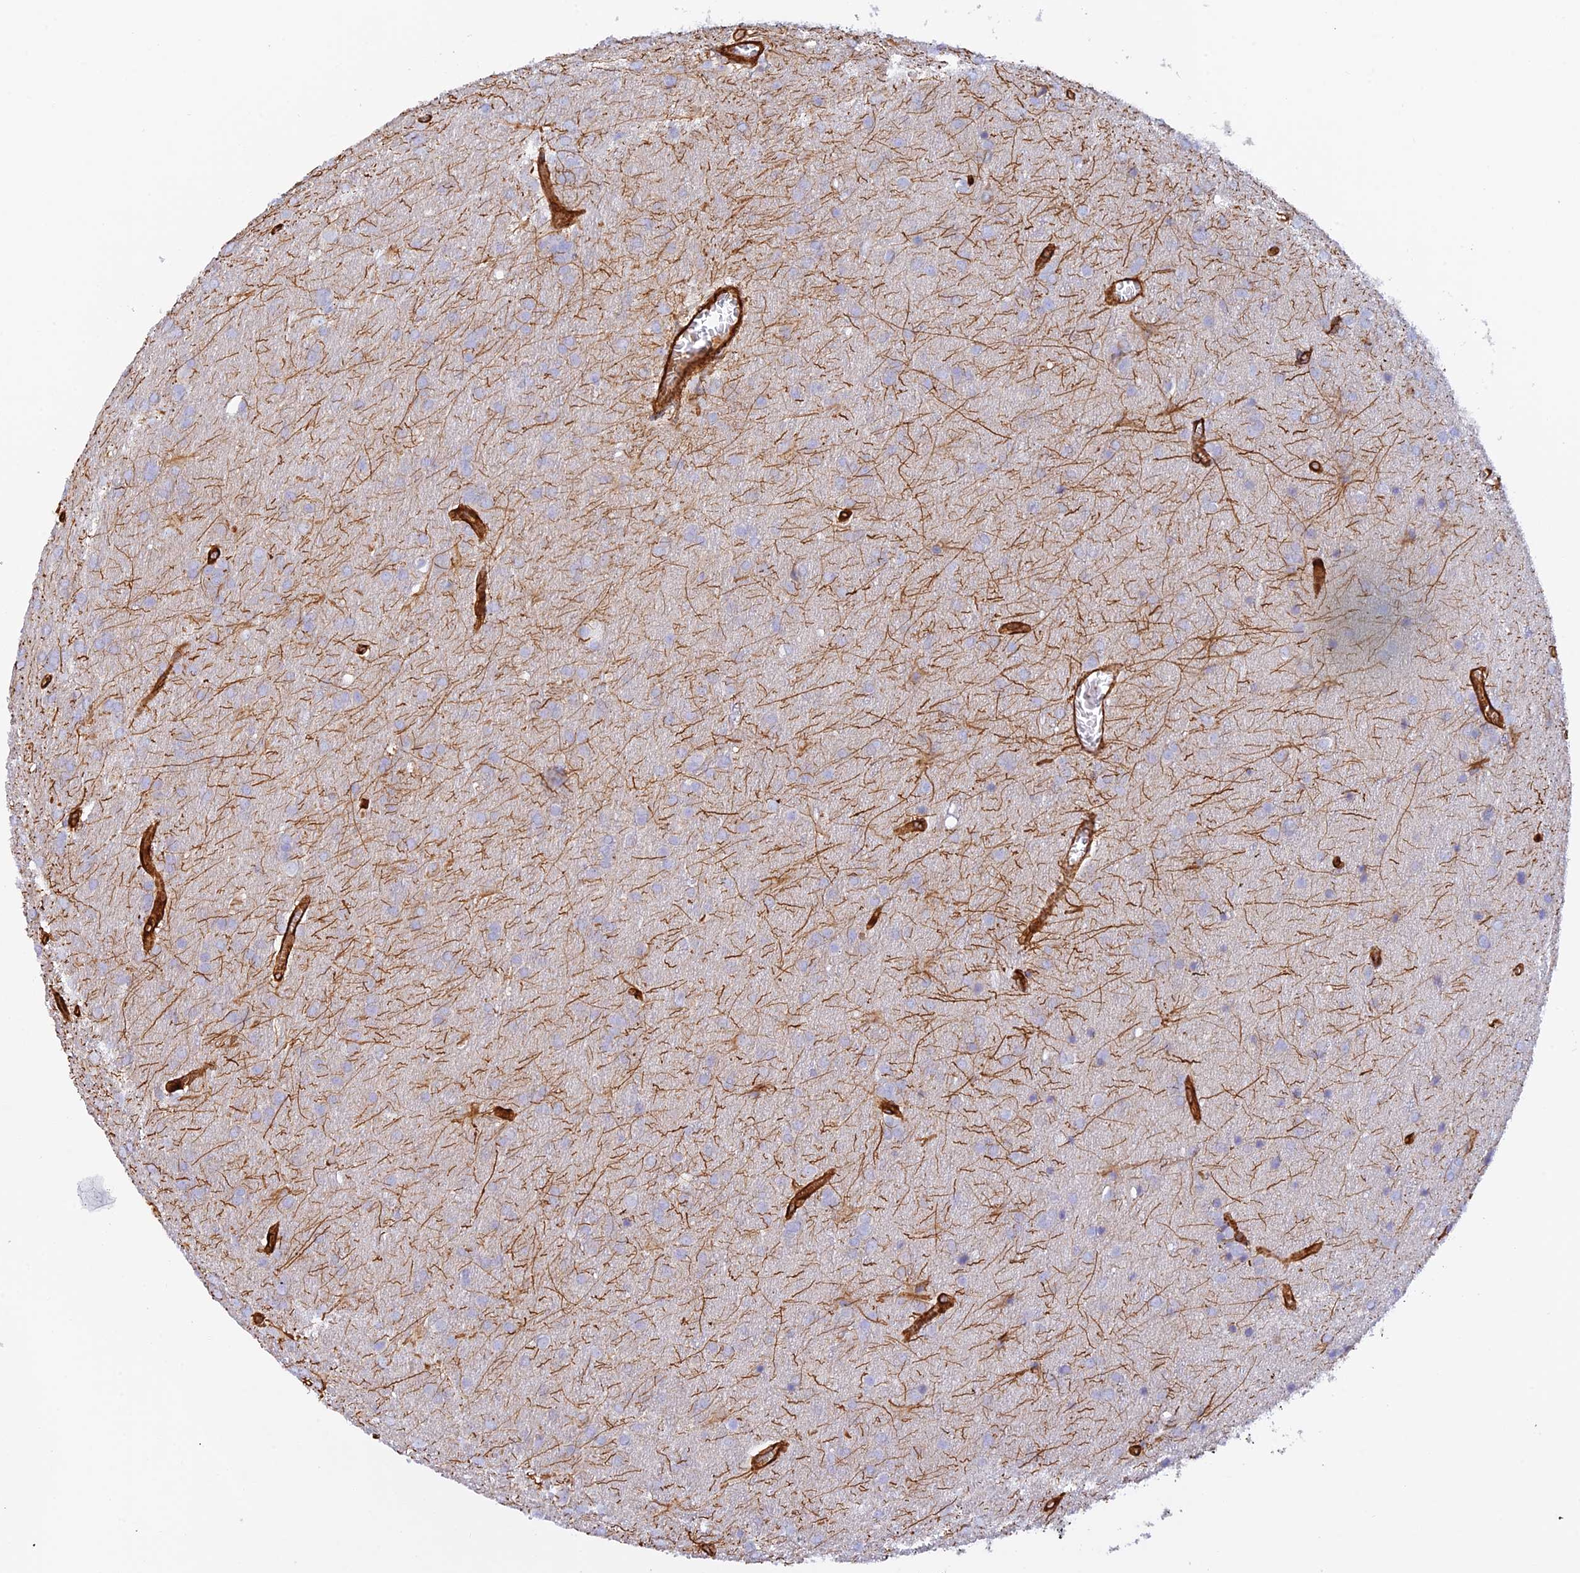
{"staining": {"intensity": "weak", "quantity": "25%-75%", "location": "cytoplasmic/membranous"}, "tissue": "glioma", "cell_type": "Tumor cells", "image_type": "cancer", "snomed": [{"axis": "morphology", "description": "Glioma, malignant, Low grade"}, {"axis": "topography", "description": "Brain"}], "caption": "Immunohistochemistry histopathology image of human malignant low-grade glioma stained for a protein (brown), which shows low levels of weak cytoplasmic/membranous expression in about 25%-75% of tumor cells.", "gene": "MYO9A", "patient": {"sex": "female", "age": 32}}